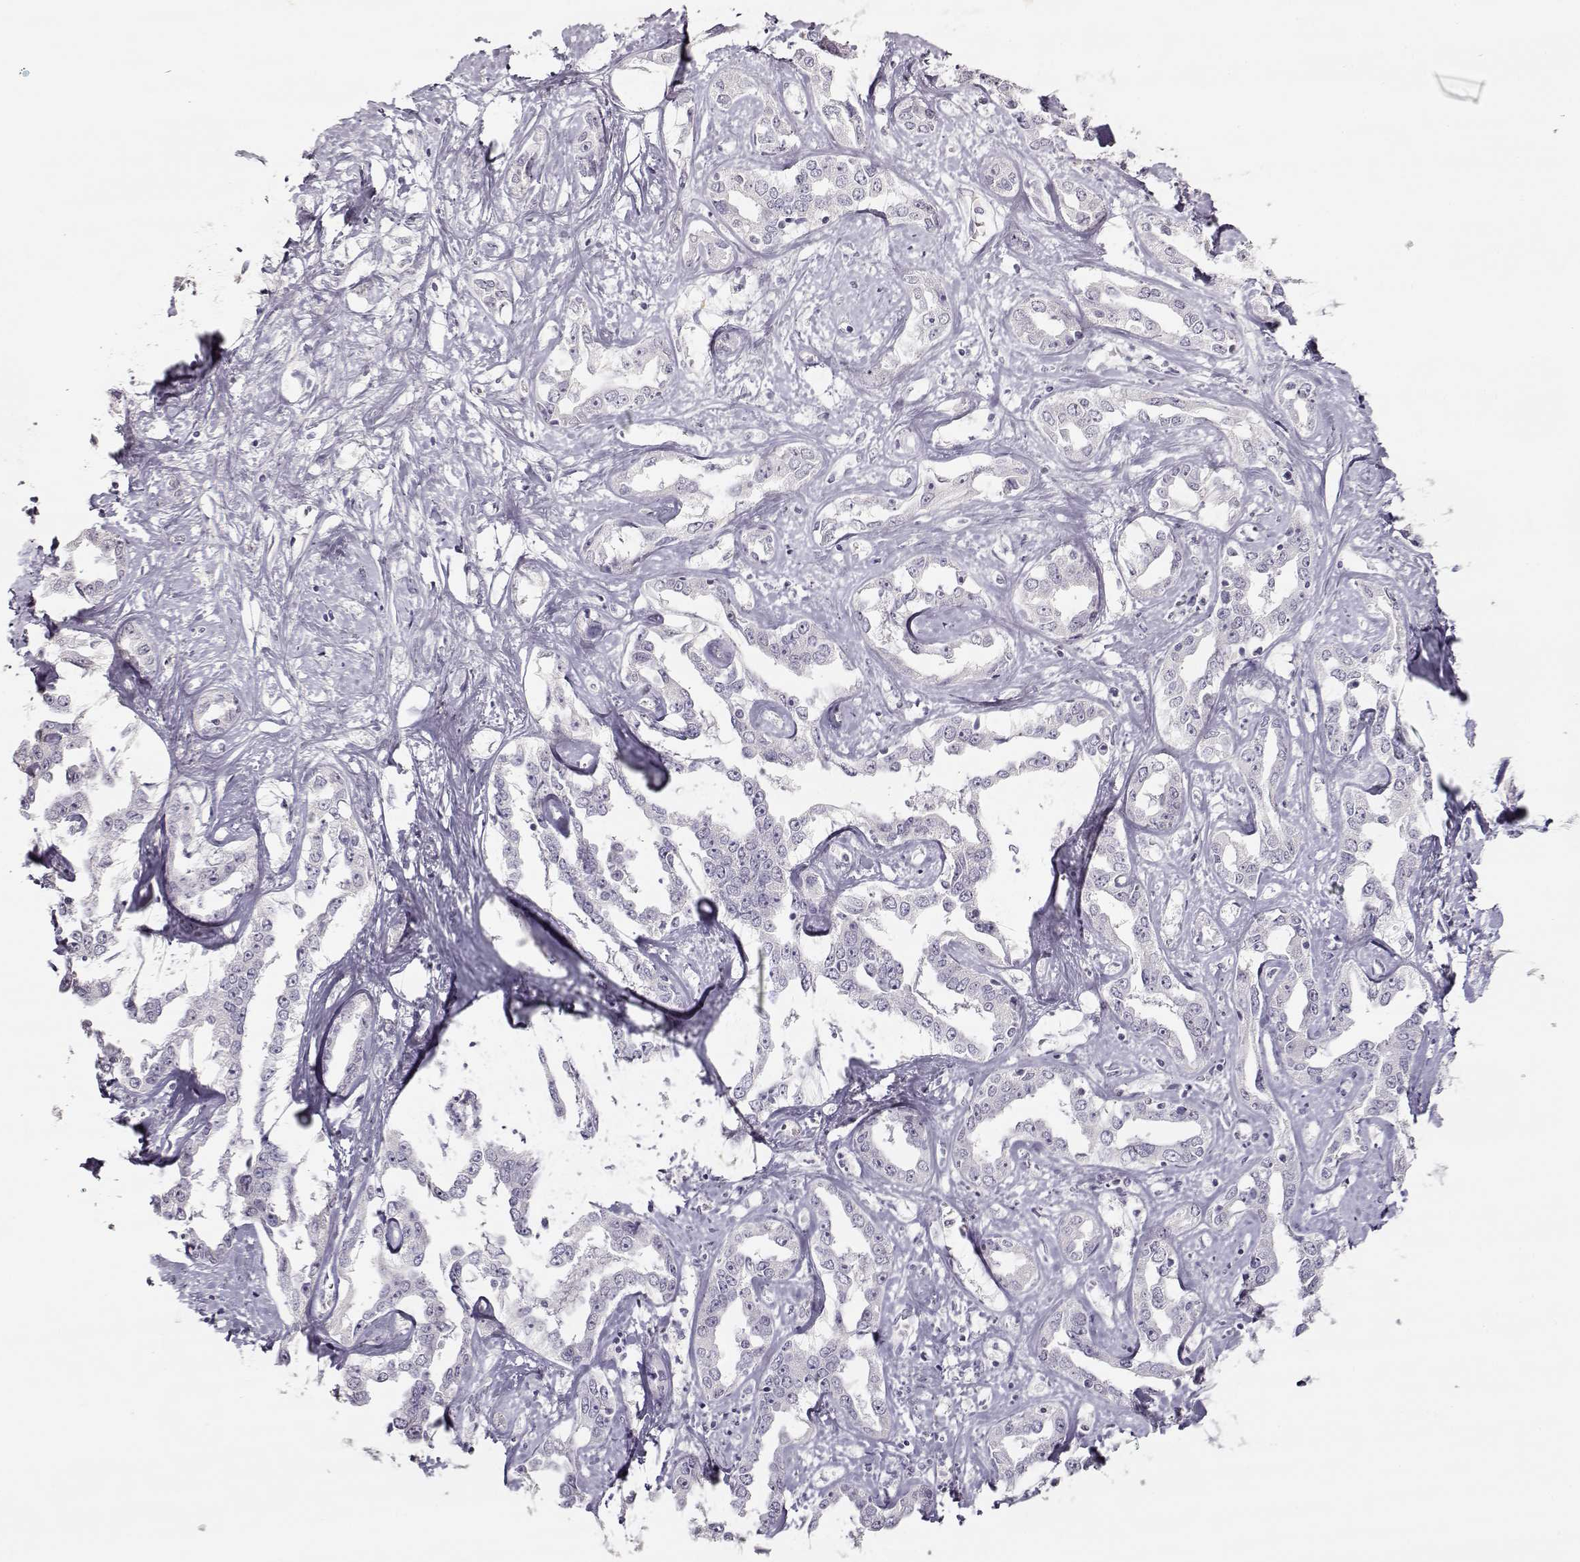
{"staining": {"intensity": "negative", "quantity": "none", "location": "none"}, "tissue": "liver cancer", "cell_type": "Tumor cells", "image_type": "cancer", "snomed": [{"axis": "morphology", "description": "Cholangiocarcinoma"}, {"axis": "topography", "description": "Liver"}], "caption": "There is no significant positivity in tumor cells of liver cancer.", "gene": "S100B", "patient": {"sex": "male", "age": 59}}